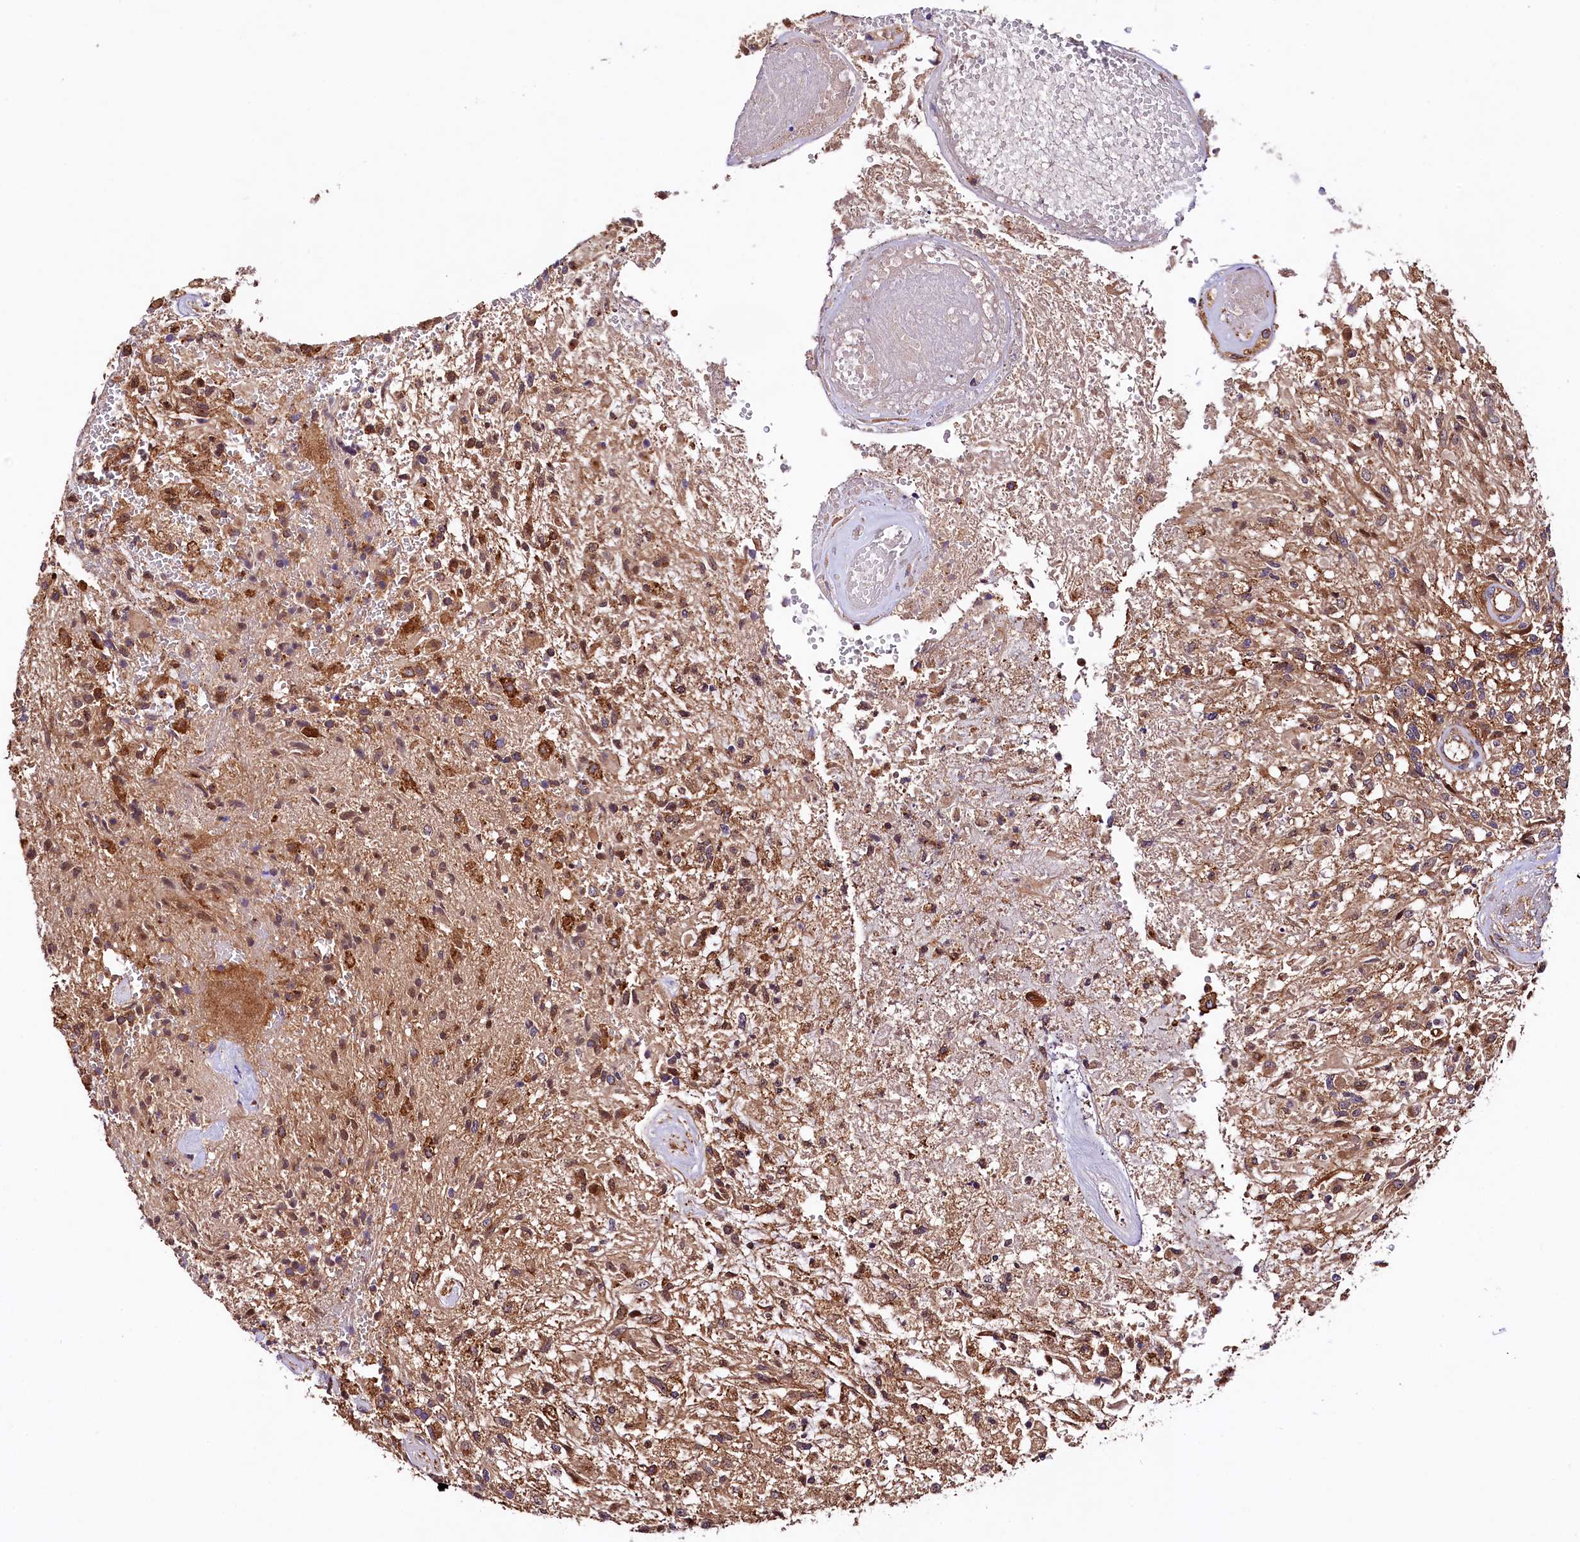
{"staining": {"intensity": "moderate", "quantity": "<25%", "location": "cytoplasmic/membranous"}, "tissue": "glioma", "cell_type": "Tumor cells", "image_type": "cancer", "snomed": [{"axis": "morphology", "description": "Glioma, malignant, High grade"}, {"axis": "topography", "description": "Brain"}], "caption": "Immunohistochemical staining of malignant glioma (high-grade) displays moderate cytoplasmic/membranous protein staining in about <25% of tumor cells.", "gene": "VPS35", "patient": {"sex": "male", "age": 56}}